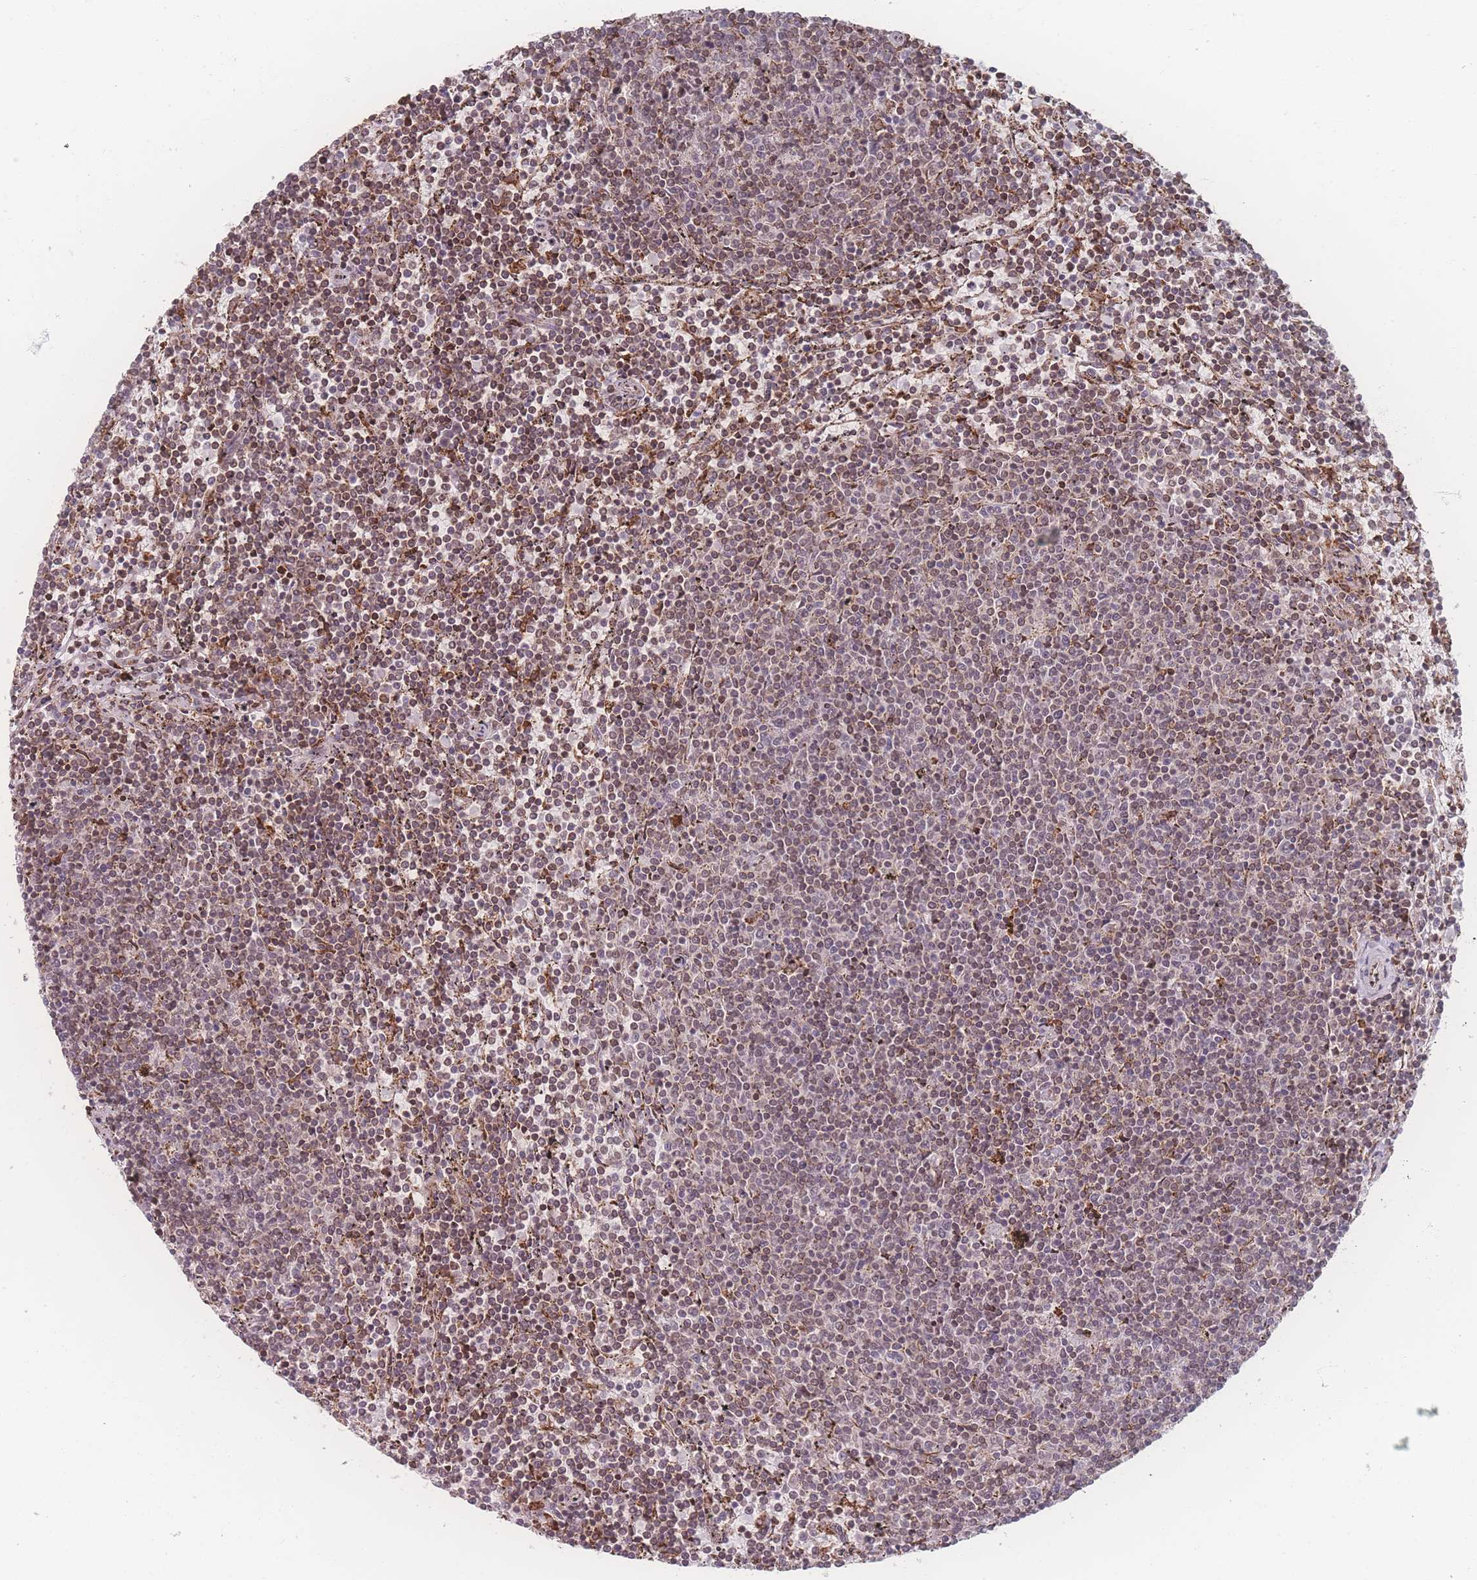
{"staining": {"intensity": "weak", "quantity": "25%-75%", "location": "nuclear"}, "tissue": "lymphoma", "cell_type": "Tumor cells", "image_type": "cancer", "snomed": [{"axis": "morphology", "description": "Malignant lymphoma, non-Hodgkin's type, Low grade"}, {"axis": "topography", "description": "Spleen"}], "caption": "Protein staining demonstrates weak nuclear staining in approximately 25%-75% of tumor cells in low-grade malignant lymphoma, non-Hodgkin's type. (DAB (3,3'-diaminobenzidine) IHC, brown staining for protein, blue staining for nuclei).", "gene": "ZC3H13", "patient": {"sex": "female", "age": 50}}